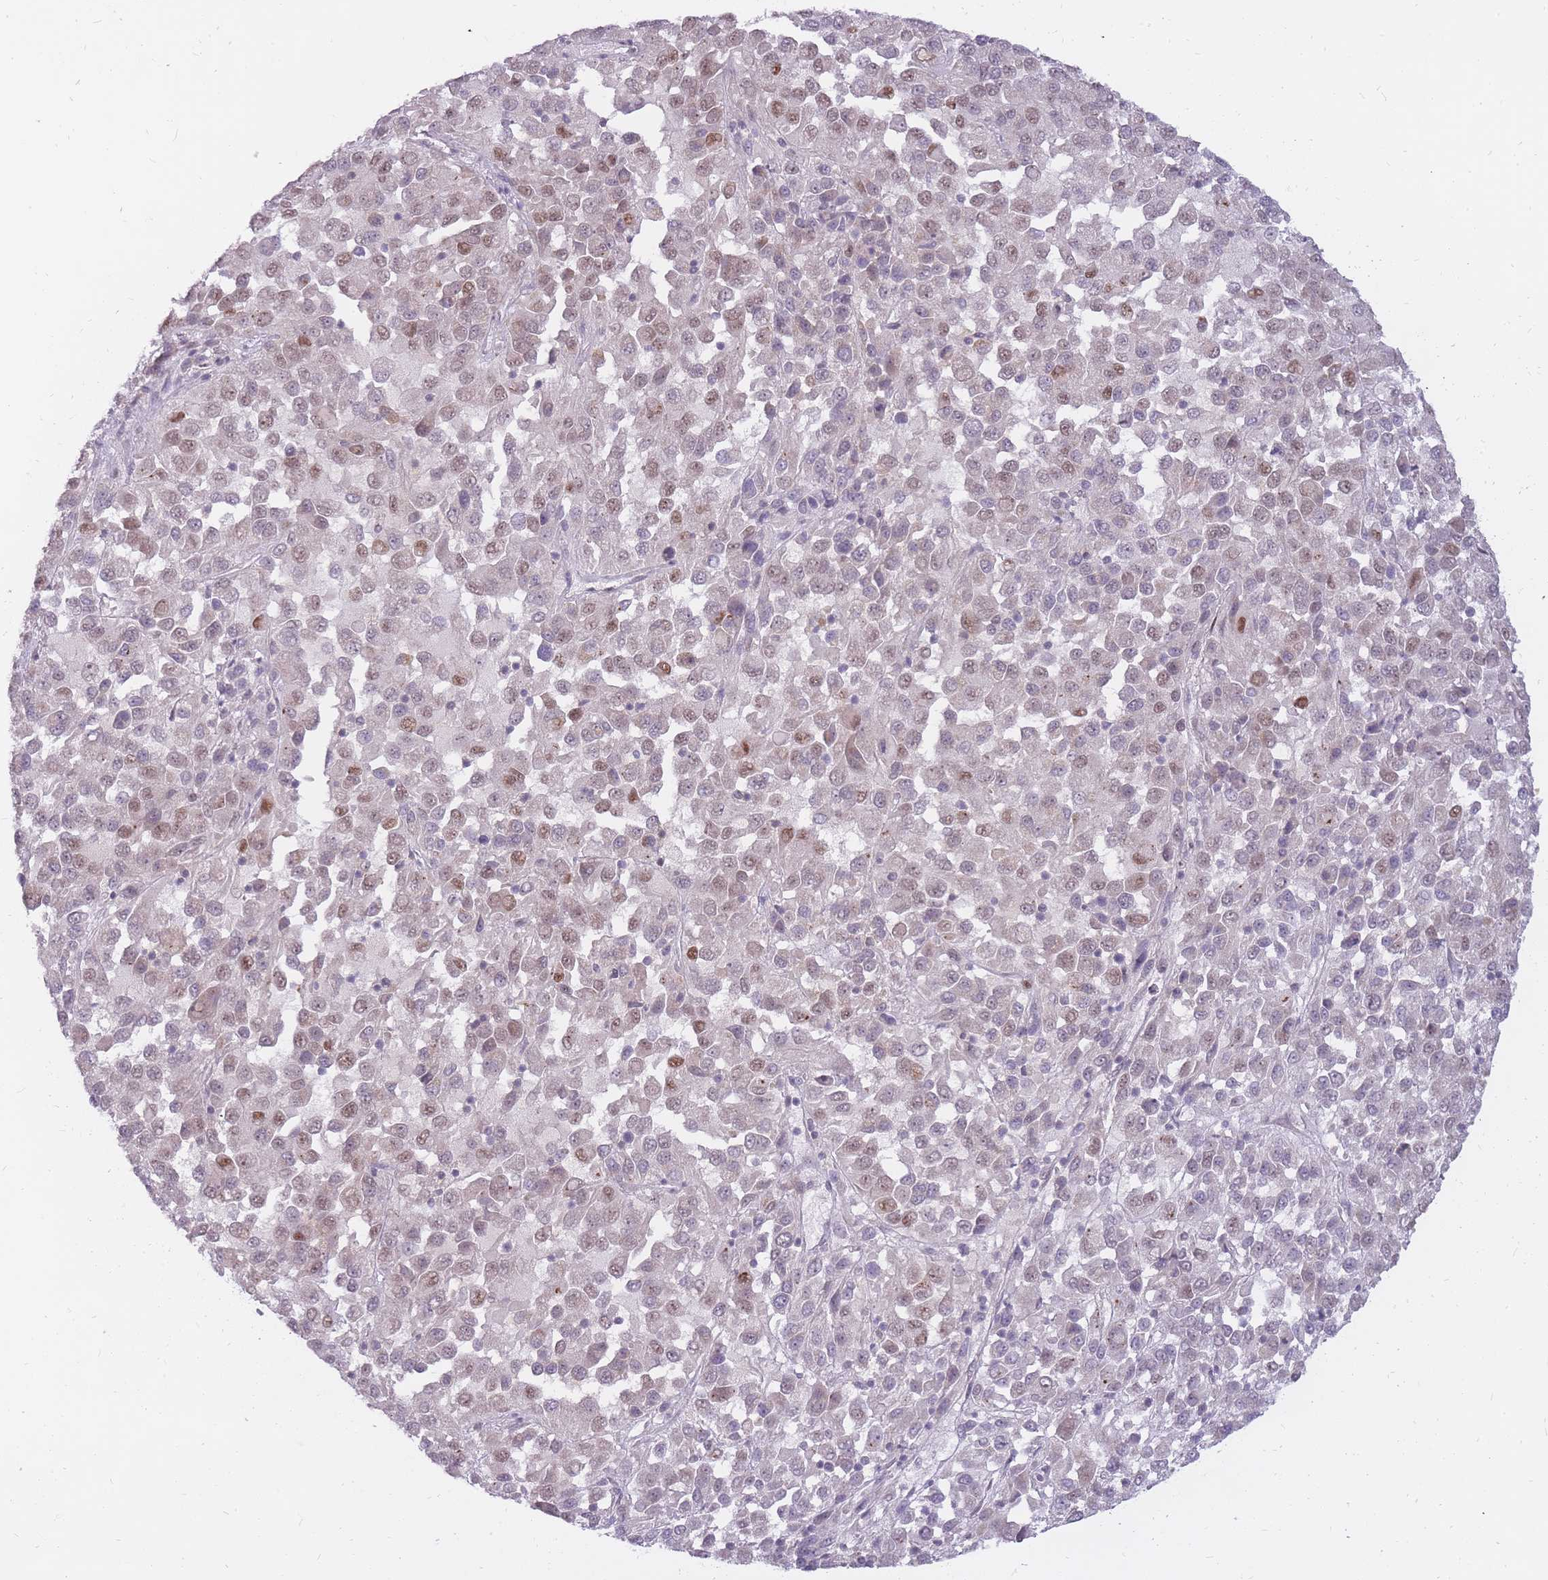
{"staining": {"intensity": "weak", "quantity": "25%-75%", "location": "nuclear"}, "tissue": "melanoma", "cell_type": "Tumor cells", "image_type": "cancer", "snomed": [{"axis": "morphology", "description": "Malignant melanoma, Metastatic site"}, {"axis": "topography", "description": "Lung"}], "caption": "A low amount of weak nuclear positivity is seen in about 25%-75% of tumor cells in melanoma tissue.", "gene": "POMZP3", "patient": {"sex": "male", "age": 64}}